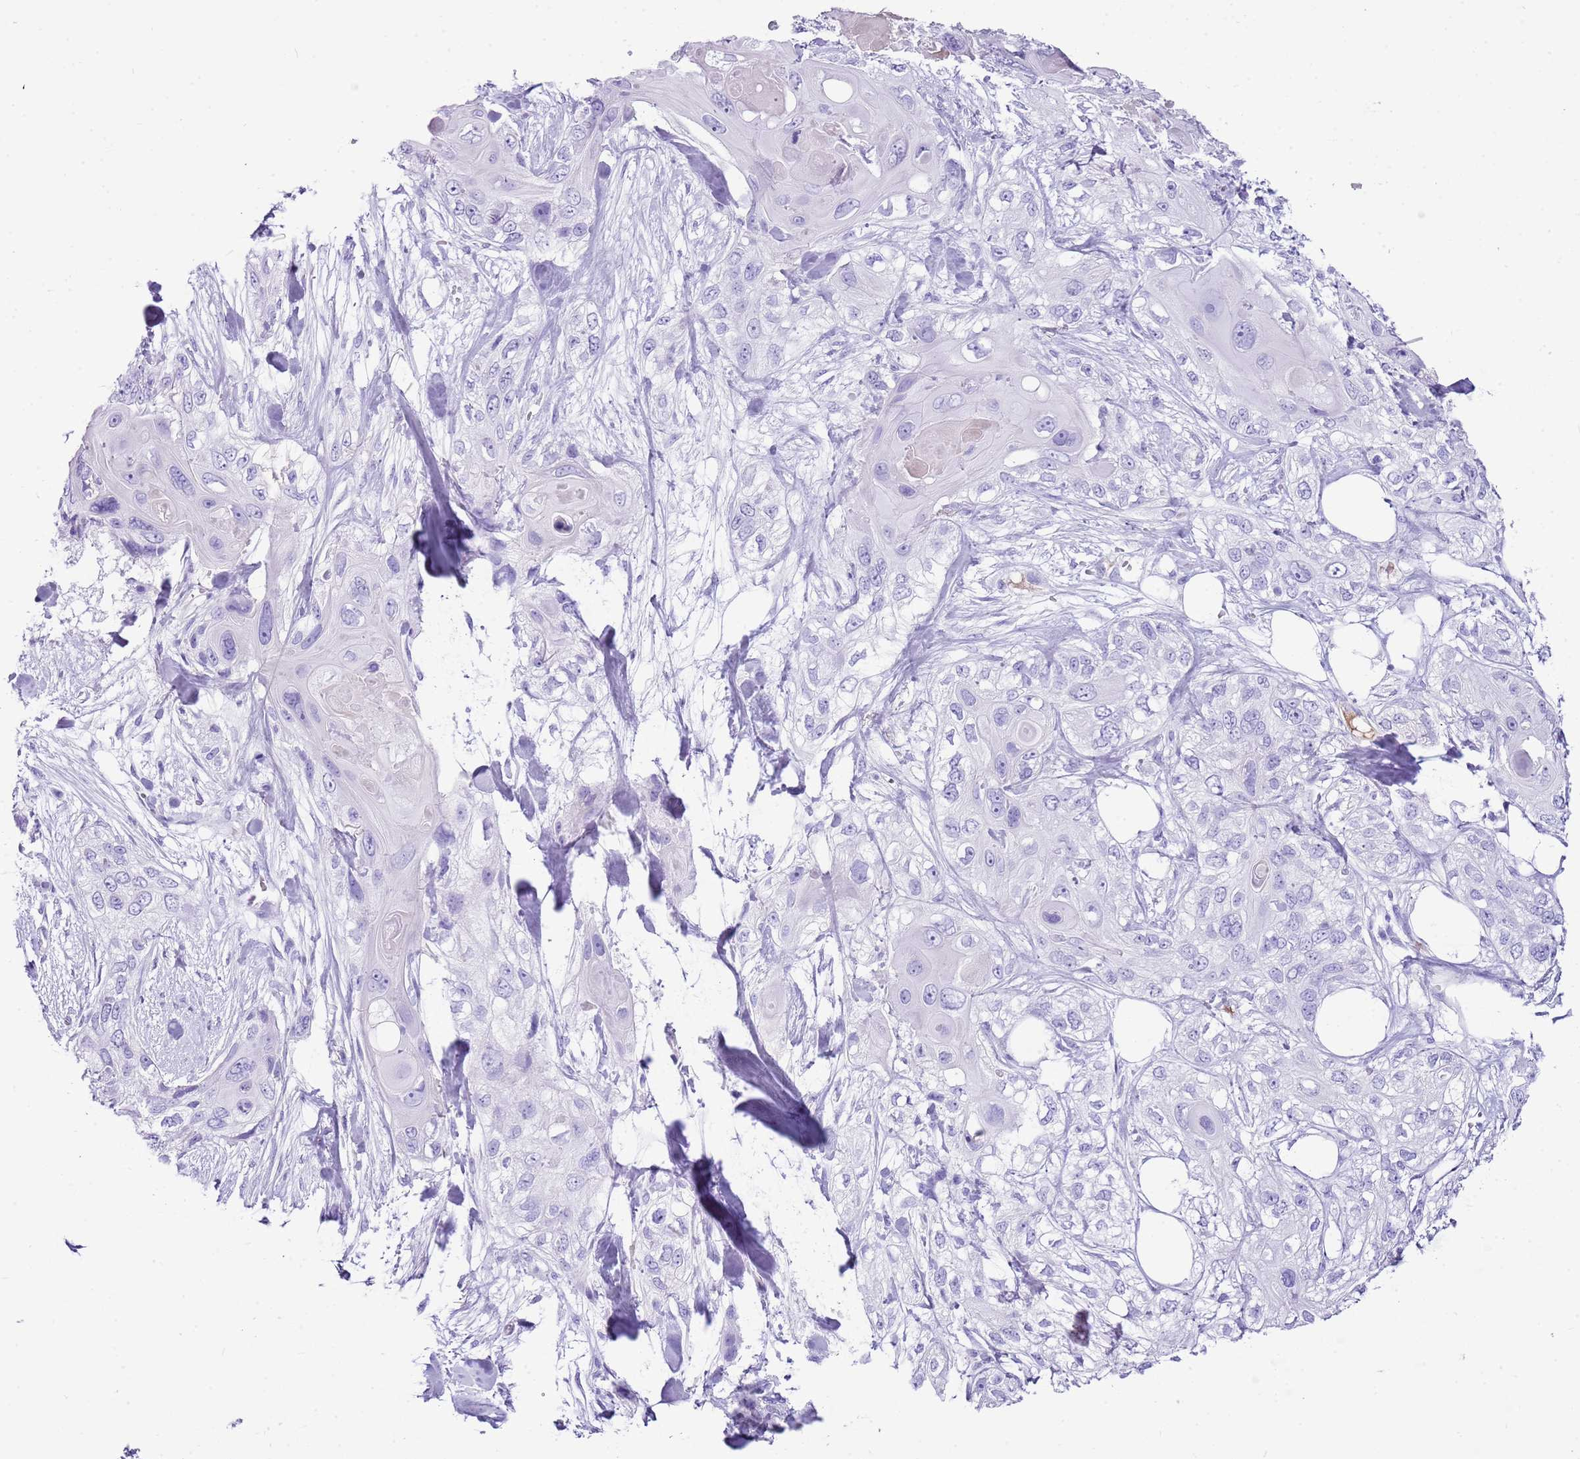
{"staining": {"intensity": "negative", "quantity": "none", "location": "none"}, "tissue": "skin cancer", "cell_type": "Tumor cells", "image_type": "cancer", "snomed": [{"axis": "morphology", "description": "Normal tissue, NOS"}, {"axis": "morphology", "description": "Squamous cell carcinoma, NOS"}, {"axis": "topography", "description": "Skin"}], "caption": "High power microscopy image of an immunohistochemistry photomicrograph of skin cancer (squamous cell carcinoma), revealing no significant expression in tumor cells.", "gene": "IGKV3D-11", "patient": {"sex": "male", "age": 72}}